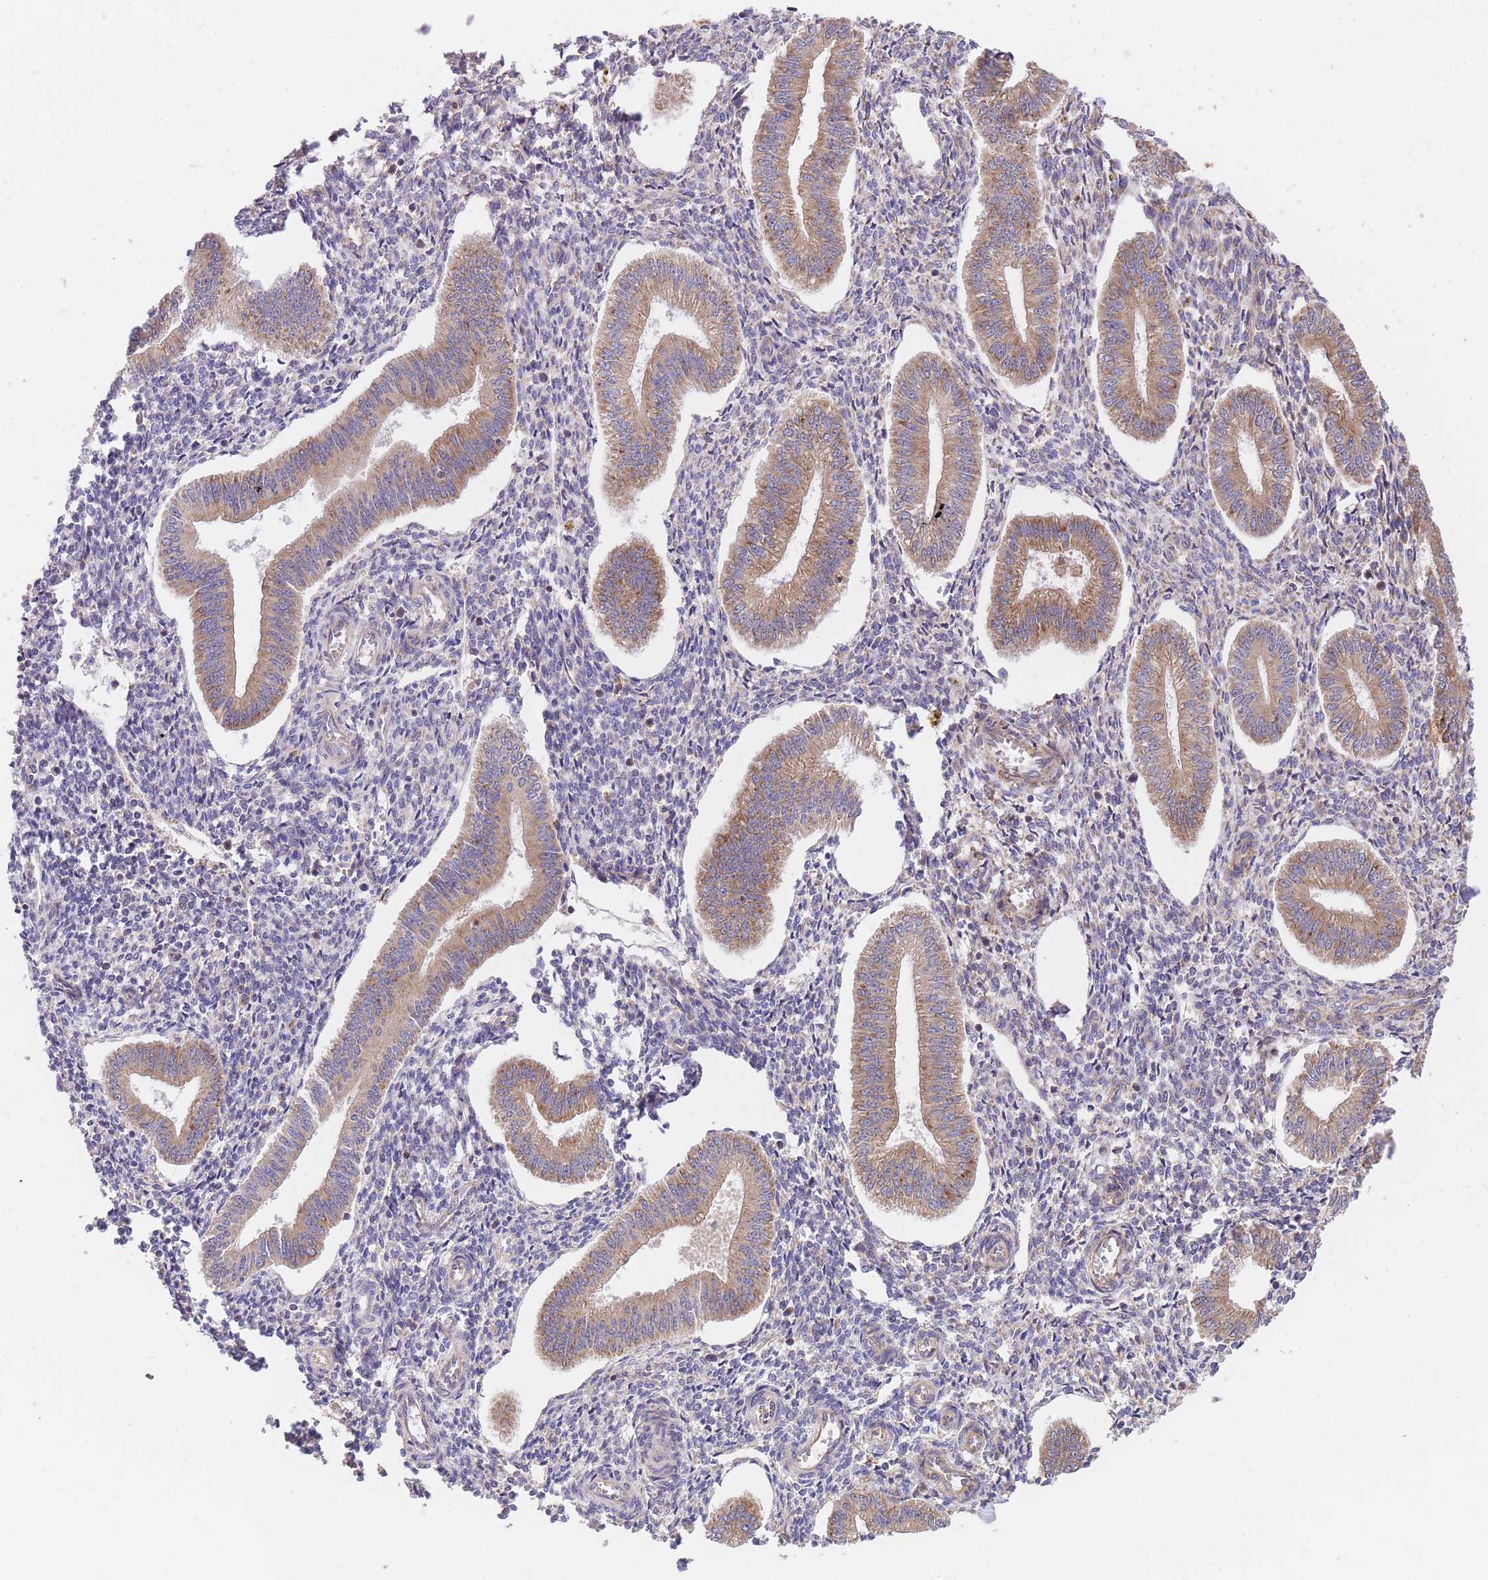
{"staining": {"intensity": "negative", "quantity": "none", "location": "none"}, "tissue": "endometrium", "cell_type": "Cells in endometrial stroma", "image_type": "normal", "snomed": [{"axis": "morphology", "description": "Normal tissue, NOS"}, {"axis": "topography", "description": "Endometrium"}], "caption": "Human endometrium stained for a protein using IHC demonstrates no expression in cells in endometrial stroma.", "gene": "GBP7", "patient": {"sex": "female", "age": 34}}